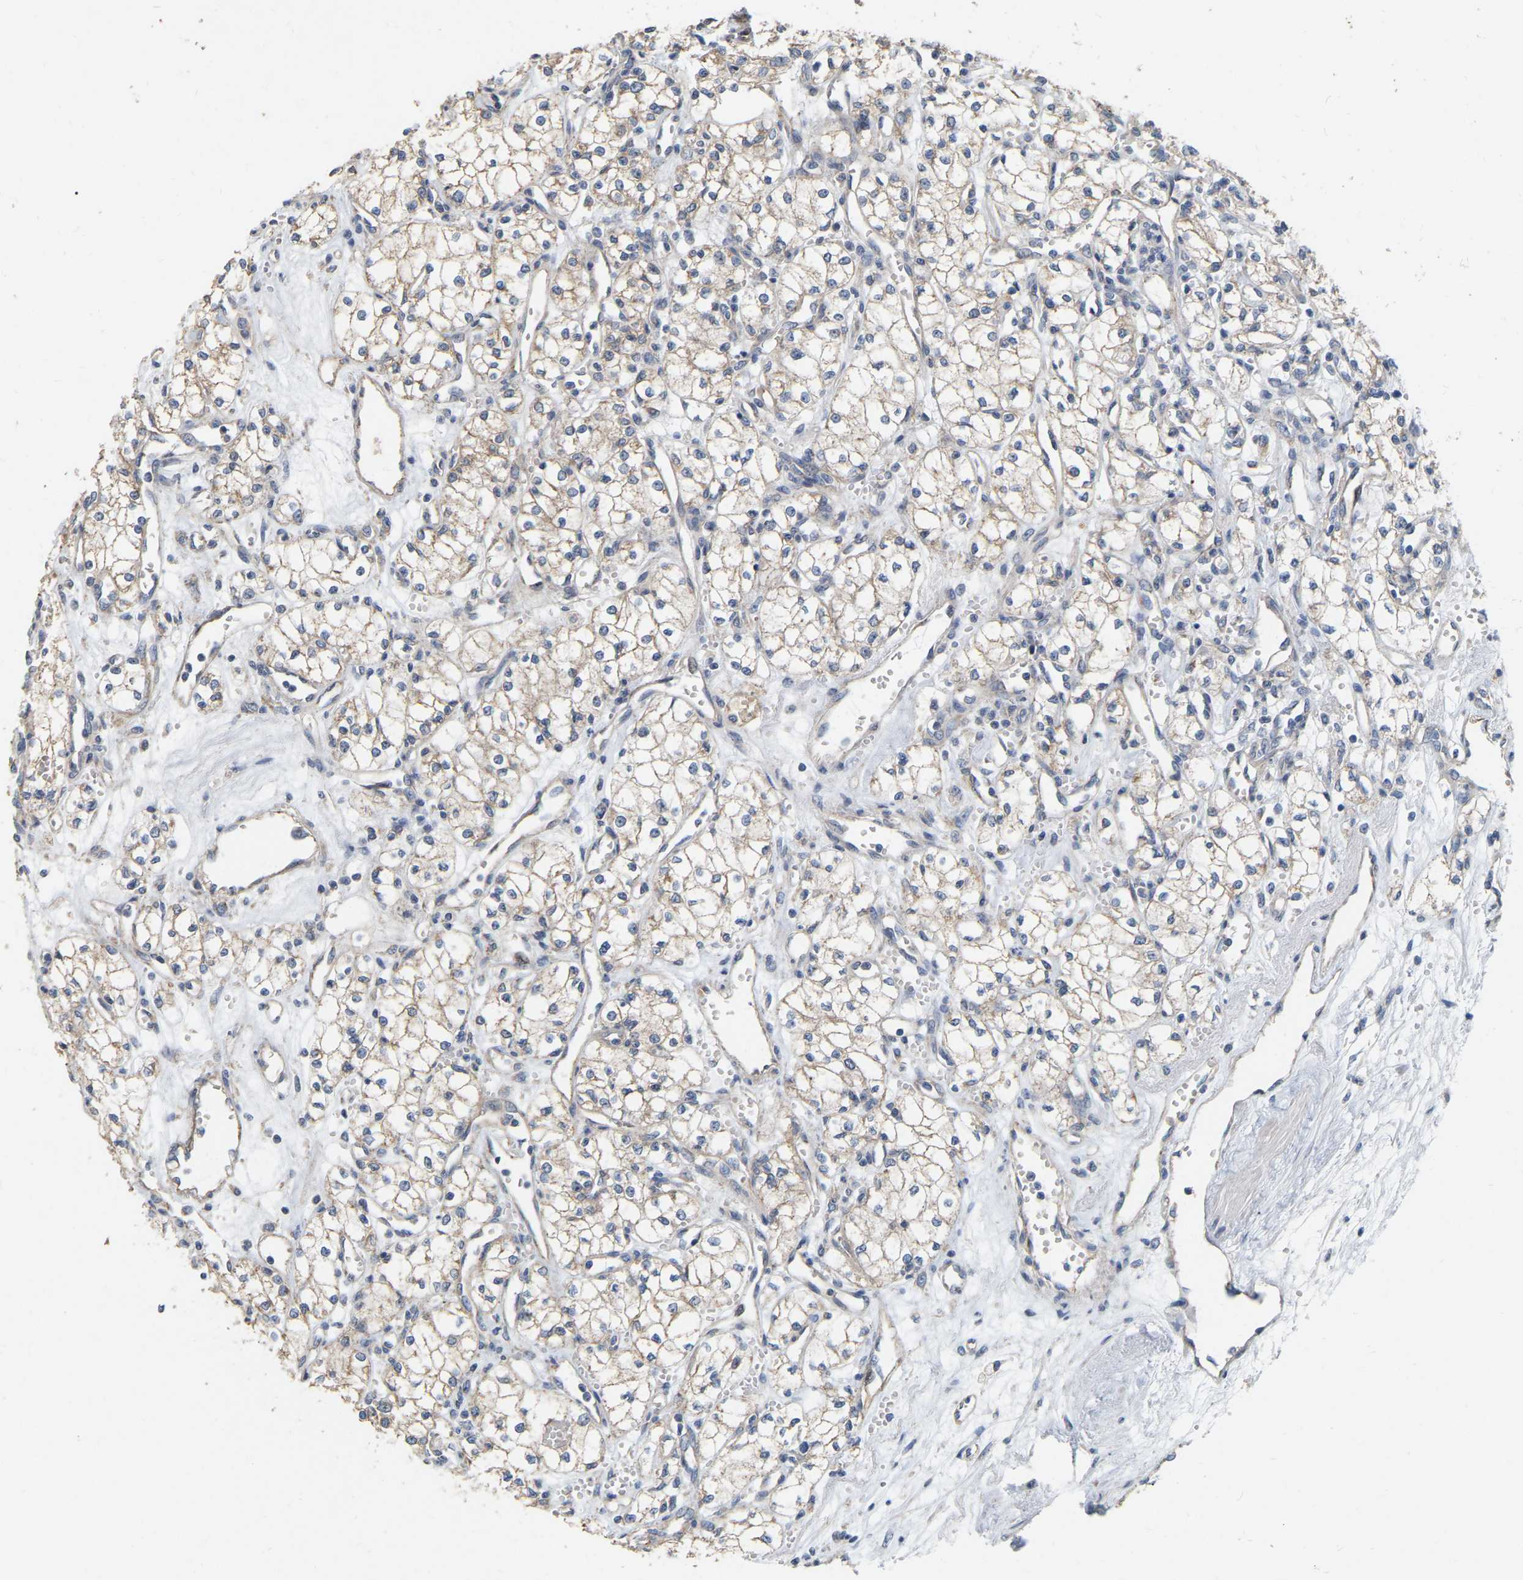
{"staining": {"intensity": "weak", "quantity": ">75%", "location": "cytoplasmic/membranous"}, "tissue": "renal cancer", "cell_type": "Tumor cells", "image_type": "cancer", "snomed": [{"axis": "morphology", "description": "Adenocarcinoma, NOS"}, {"axis": "topography", "description": "Kidney"}], "caption": "About >75% of tumor cells in human renal cancer (adenocarcinoma) reveal weak cytoplasmic/membranous protein expression as visualized by brown immunohistochemical staining.", "gene": "SSH1", "patient": {"sex": "male", "age": 59}}